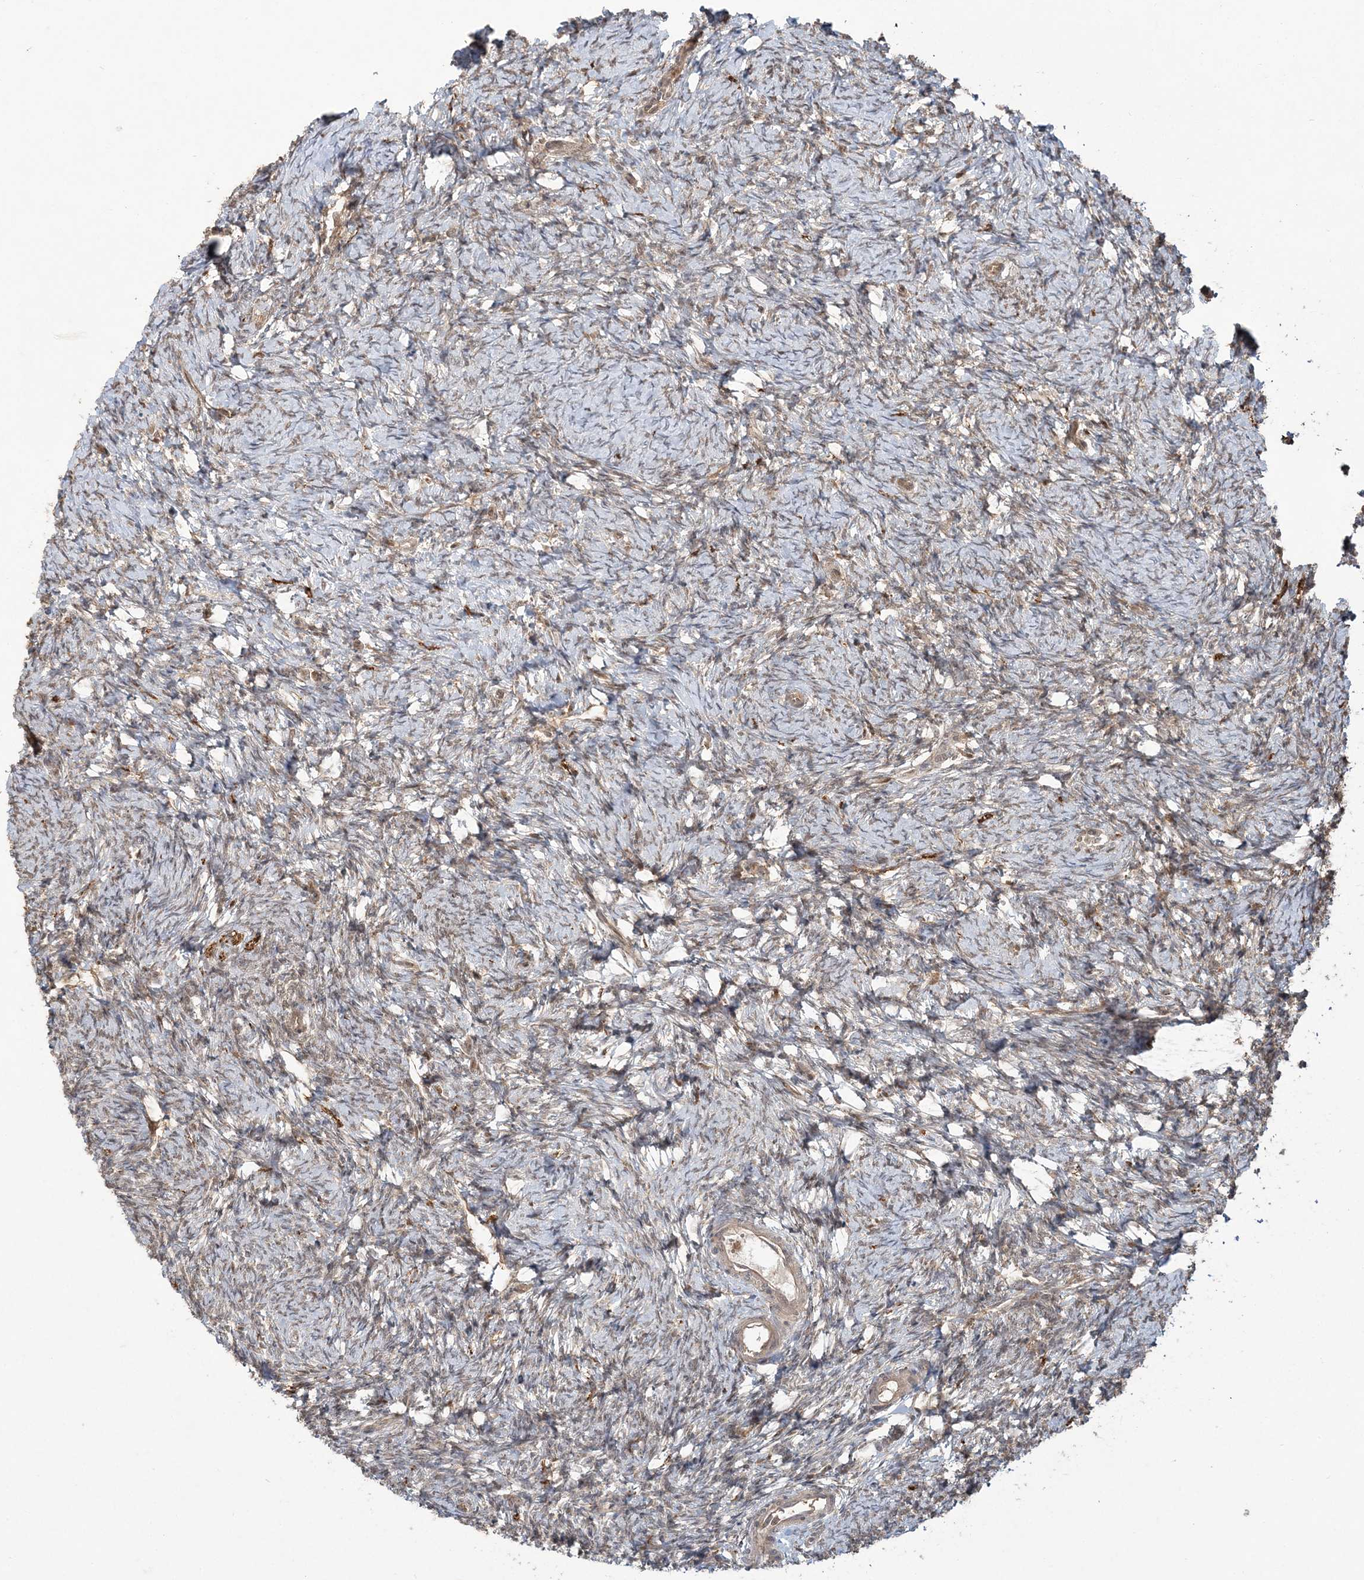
{"staining": {"intensity": "strong", "quantity": ">75%", "location": "cytoplasmic/membranous,nuclear"}, "tissue": "ovary", "cell_type": "Follicle cells", "image_type": "normal", "snomed": [{"axis": "morphology", "description": "Normal tissue, NOS"}, {"axis": "morphology", "description": "Cyst, NOS"}, {"axis": "topography", "description": "Ovary"}], "caption": "The photomicrograph demonstrates a brown stain indicating the presence of a protein in the cytoplasmic/membranous,nuclear of follicle cells in ovary.", "gene": "CAB39", "patient": {"sex": "female", "age": 33}}